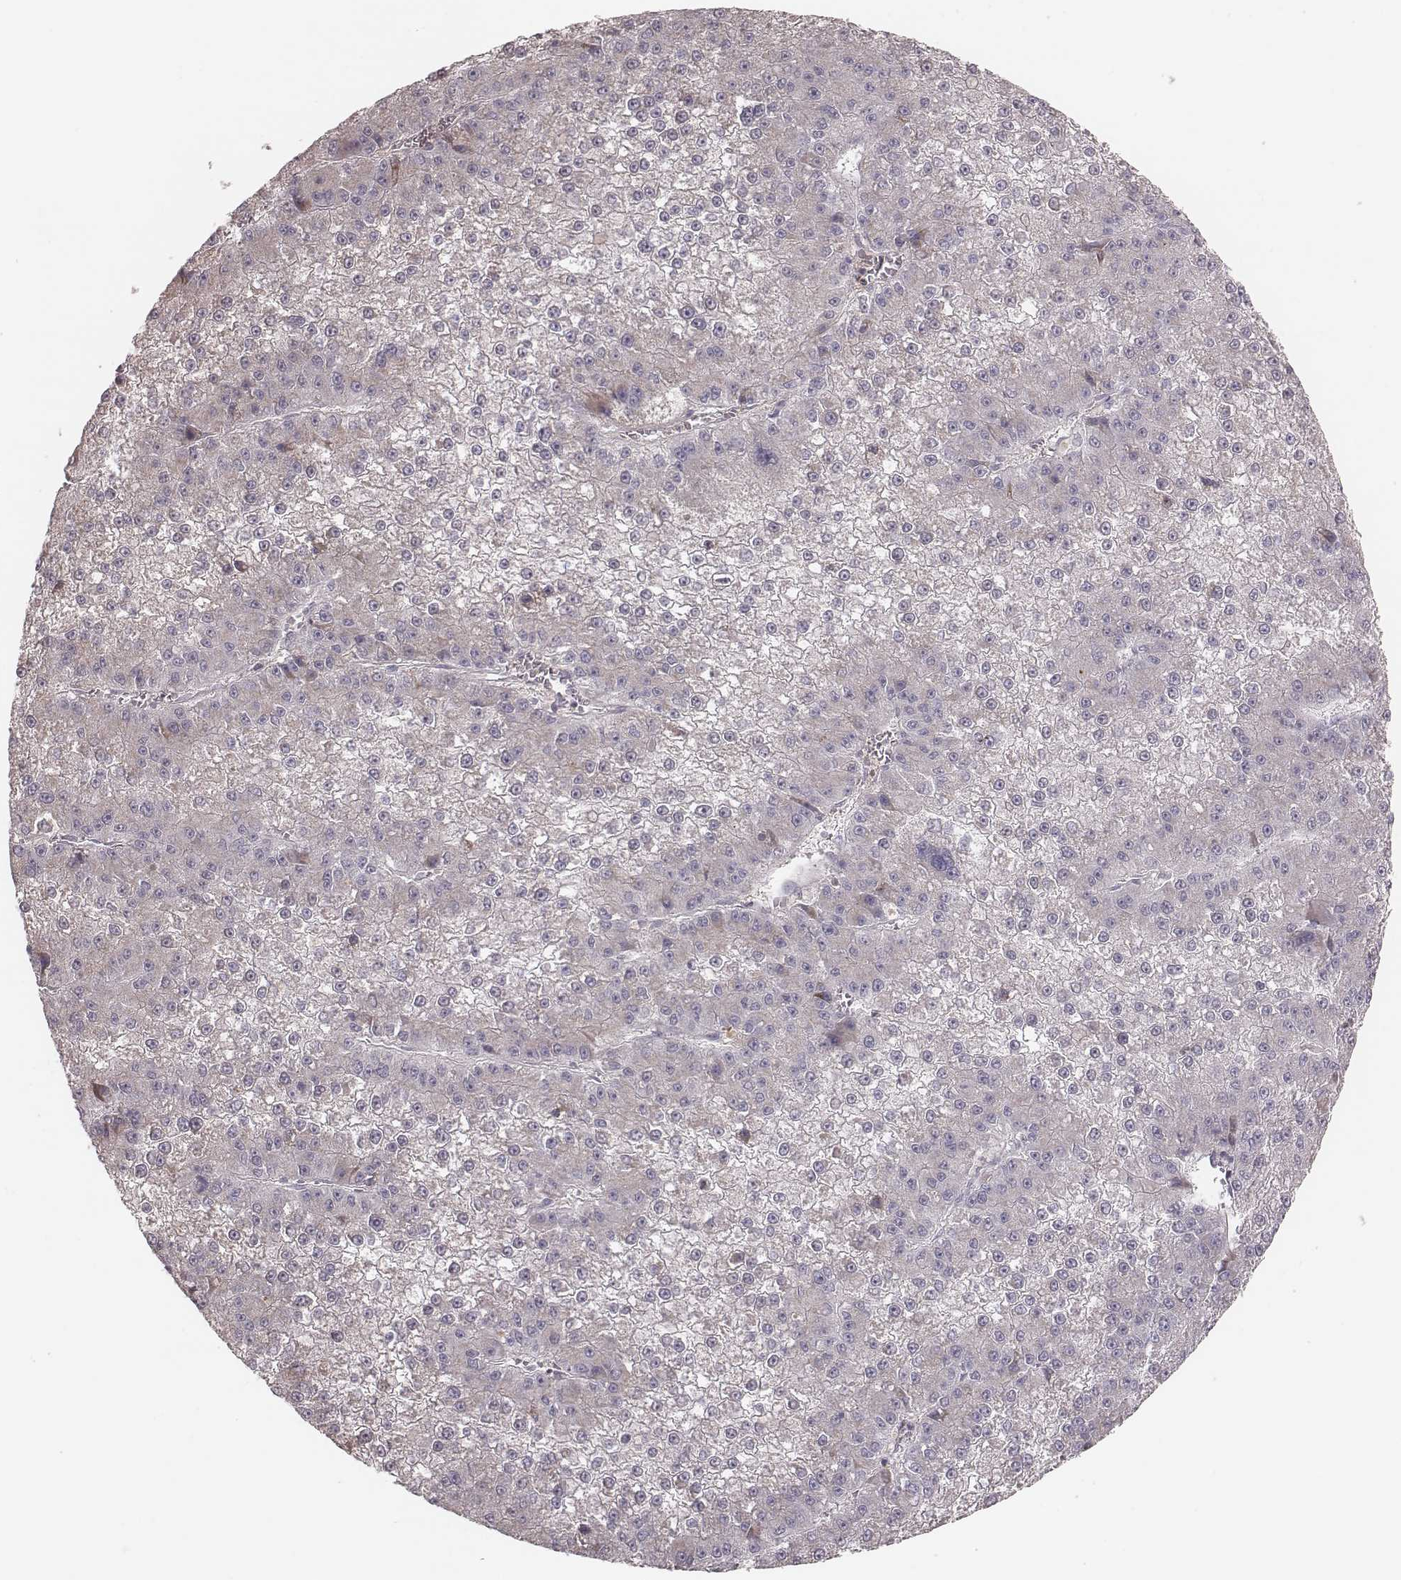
{"staining": {"intensity": "weak", "quantity": "<25%", "location": "cytoplasmic/membranous"}, "tissue": "liver cancer", "cell_type": "Tumor cells", "image_type": "cancer", "snomed": [{"axis": "morphology", "description": "Carcinoma, Hepatocellular, NOS"}, {"axis": "topography", "description": "Liver"}], "caption": "High power microscopy histopathology image of an immunohistochemistry (IHC) image of liver cancer, revealing no significant positivity in tumor cells.", "gene": "MRPS27", "patient": {"sex": "female", "age": 73}}